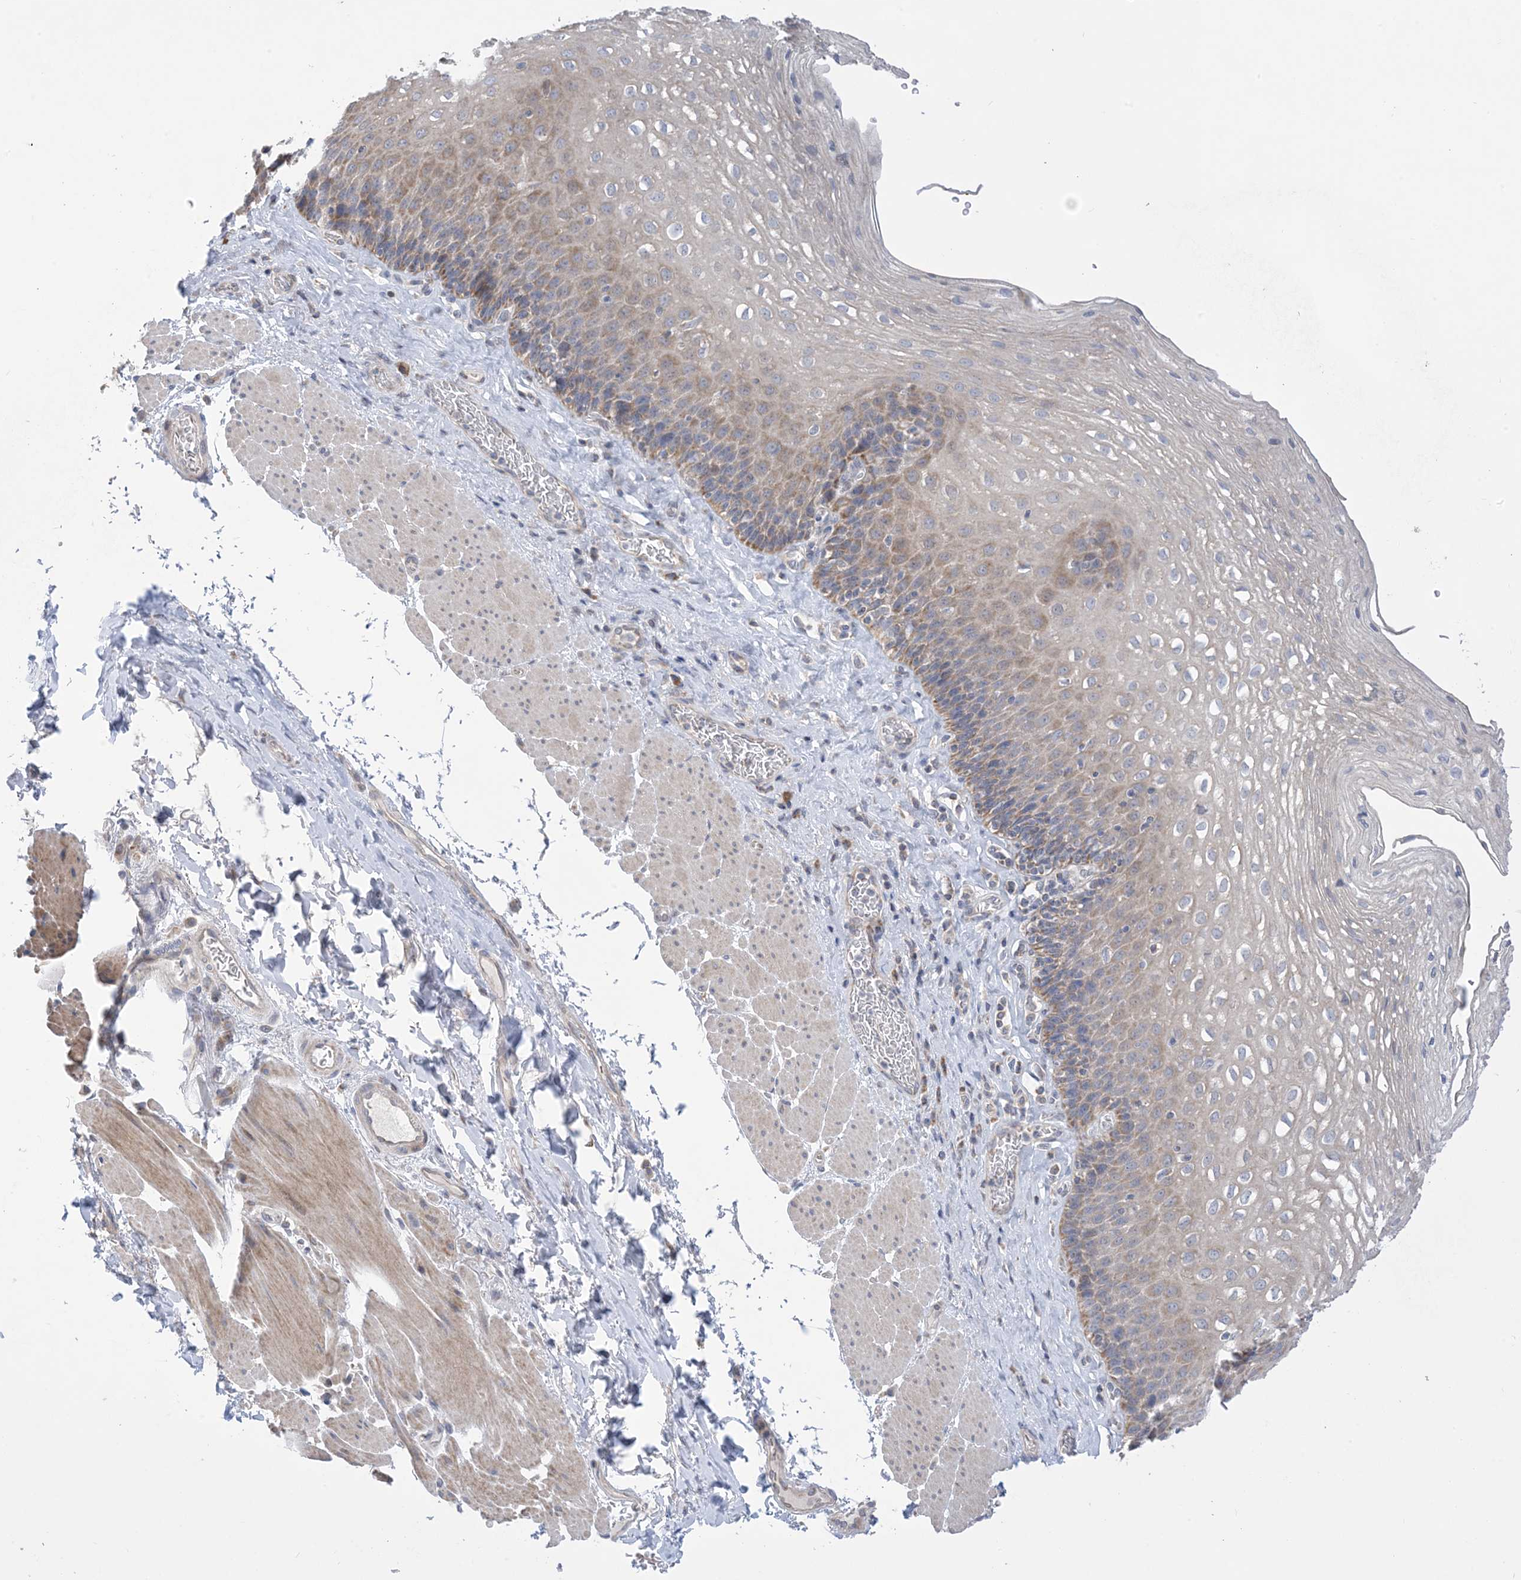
{"staining": {"intensity": "weak", "quantity": "25%-75%", "location": "cytoplasmic/membranous"}, "tissue": "esophagus", "cell_type": "Squamous epithelial cells", "image_type": "normal", "snomed": [{"axis": "morphology", "description": "Normal tissue, NOS"}, {"axis": "topography", "description": "Esophagus"}], "caption": "Immunohistochemical staining of benign human esophagus exhibits low levels of weak cytoplasmic/membranous positivity in approximately 25%-75% of squamous epithelial cells. (brown staining indicates protein expression, while blue staining denotes nuclei).", "gene": "CLEC16A", "patient": {"sex": "female", "age": 66}}